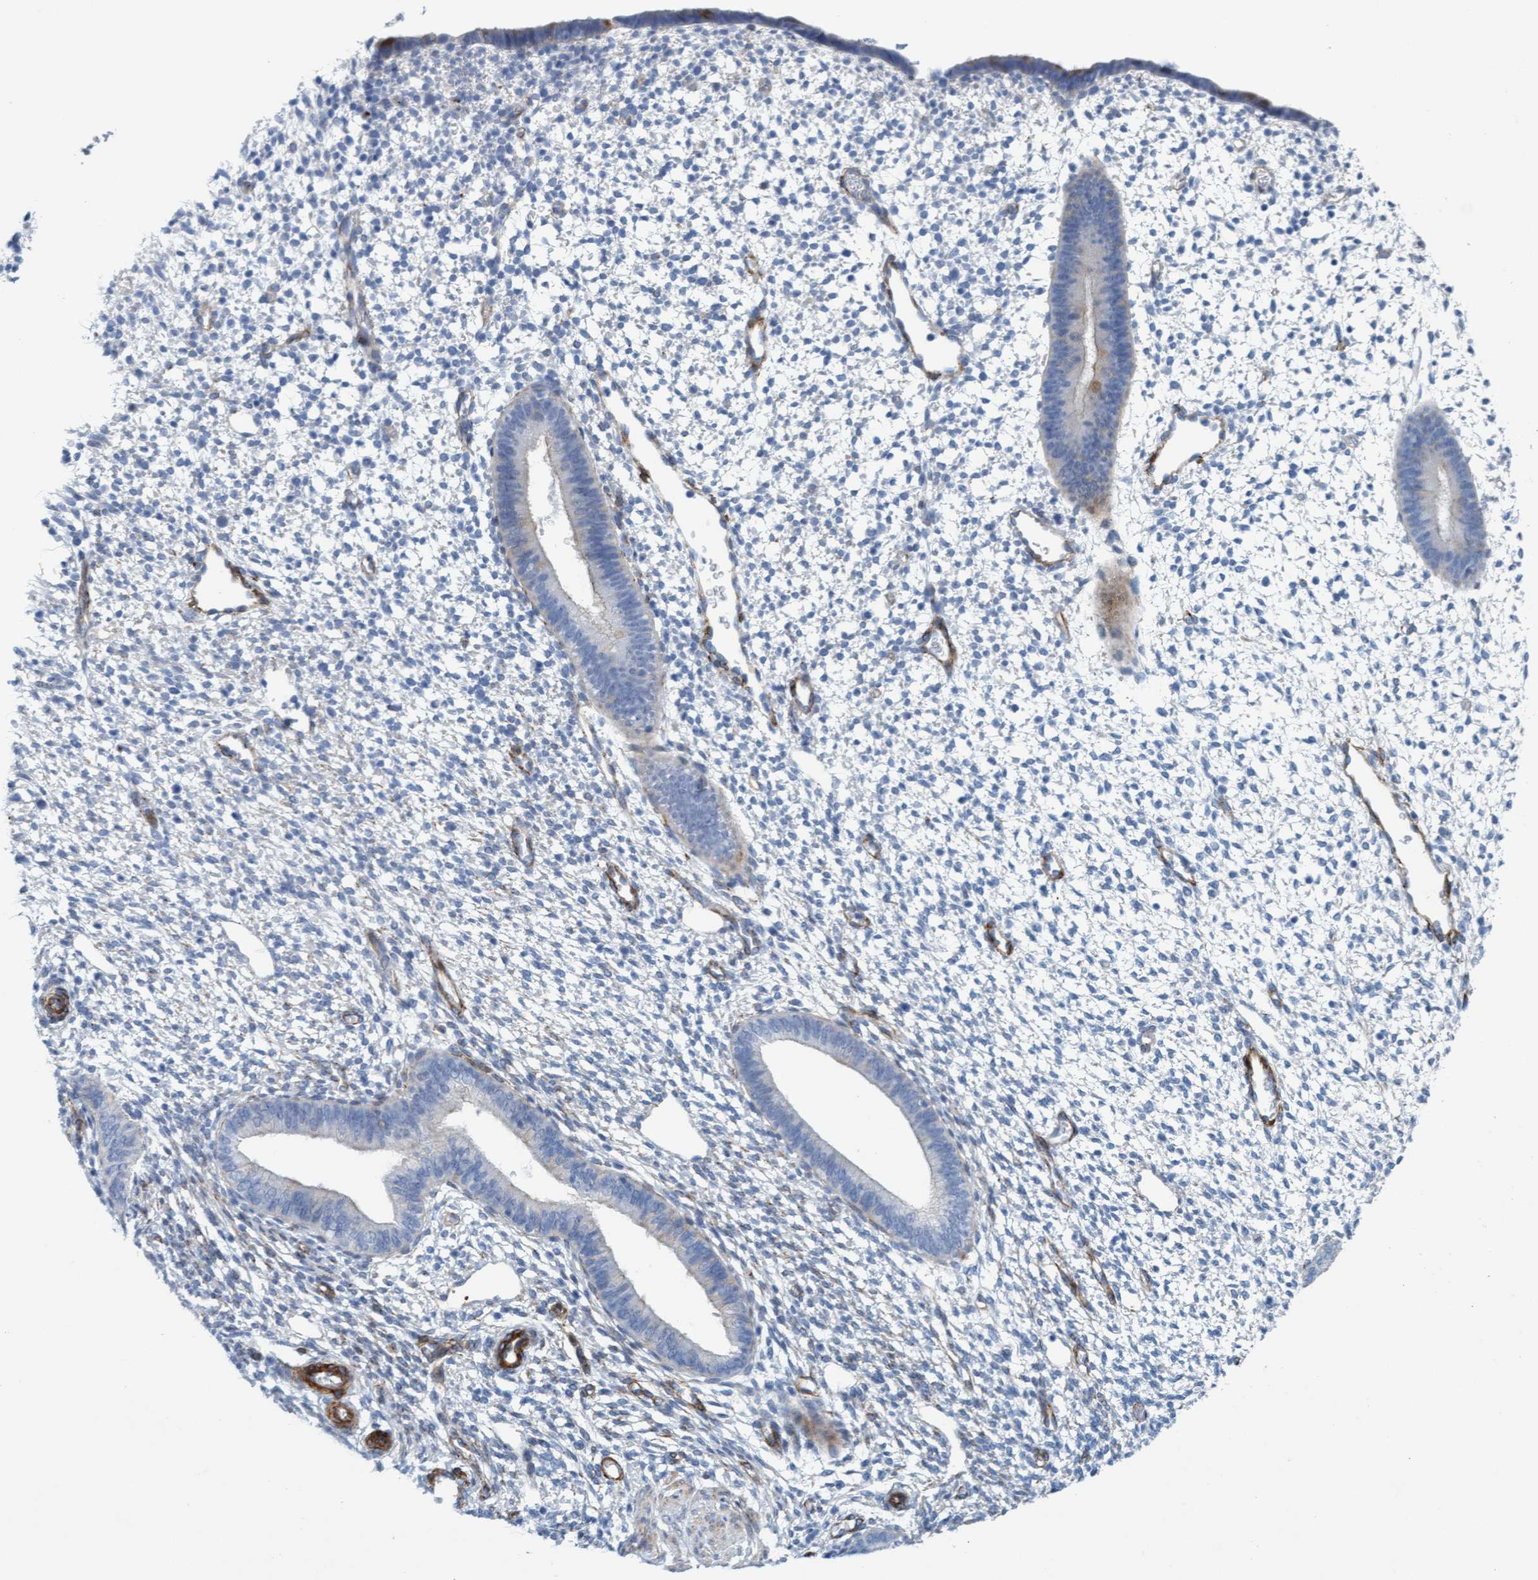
{"staining": {"intensity": "negative", "quantity": "none", "location": "none"}, "tissue": "endometrium", "cell_type": "Cells in endometrial stroma", "image_type": "normal", "snomed": [{"axis": "morphology", "description": "Normal tissue, NOS"}, {"axis": "topography", "description": "Endometrium"}], "caption": "This is an IHC image of unremarkable endometrium. There is no positivity in cells in endometrial stroma.", "gene": "MTFR1", "patient": {"sex": "female", "age": 46}}